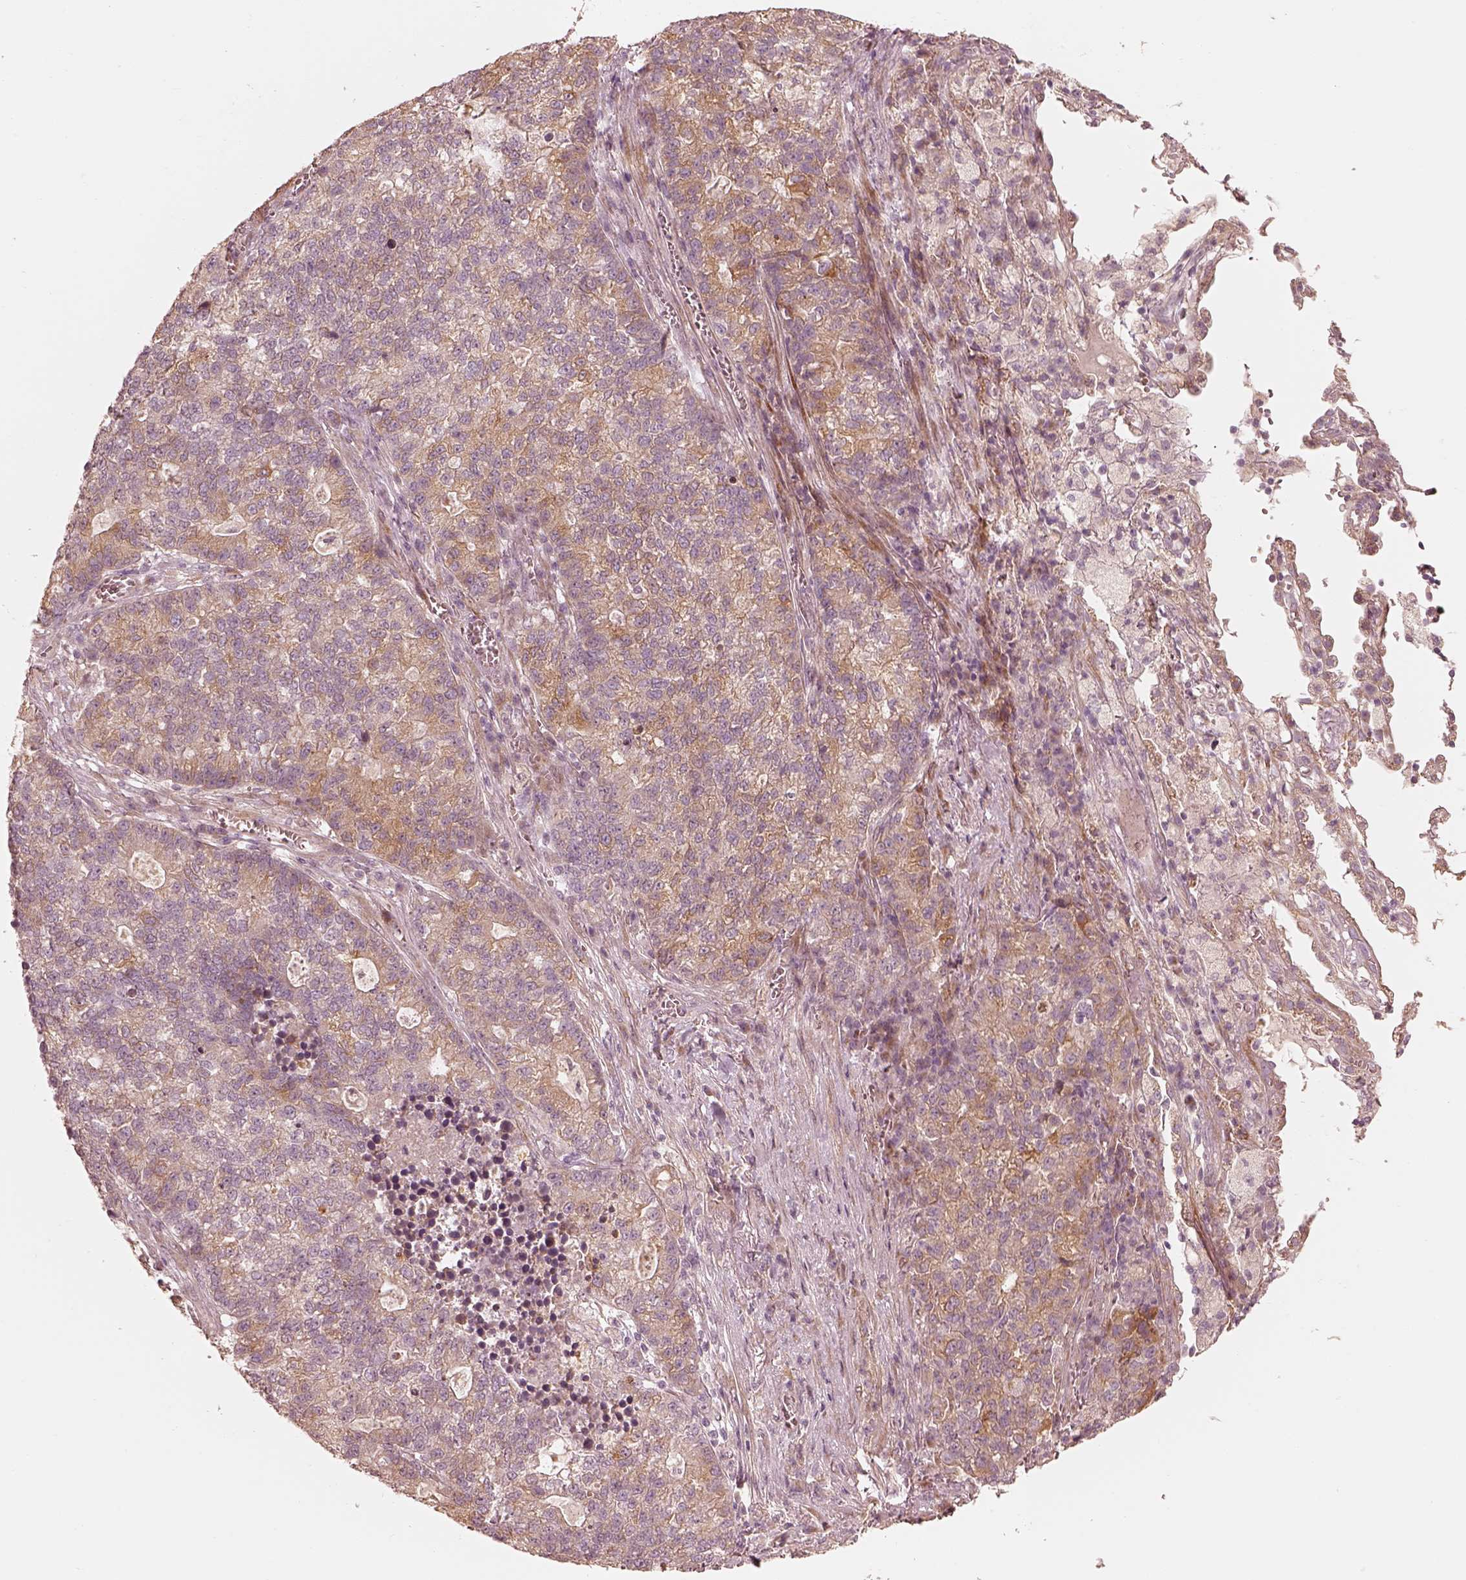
{"staining": {"intensity": "moderate", "quantity": ">75%", "location": "cytoplasmic/membranous"}, "tissue": "lung cancer", "cell_type": "Tumor cells", "image_type": "cancer", "snomed": [{"axis": "morphology", "description": "Adenocarcinoma, NOS"}, {"axis": "topography", "description": "Lung"}], "caption": "Immunohistochemistry staining of lung adenocarcinoma, which reveals medium levels of moderate cytoplasmic/membranous staining in about >75% of tumor cells indicating moderate cytoplasmic/membranous protein staining. The staining was performed using DAB (3,3'-diaminobenzidine) (brown) for protein detection and nuclei were counterstained in hematoxylin (blue).", "gene": "WLS", "patient": {"sex": "male", "age": 57}}